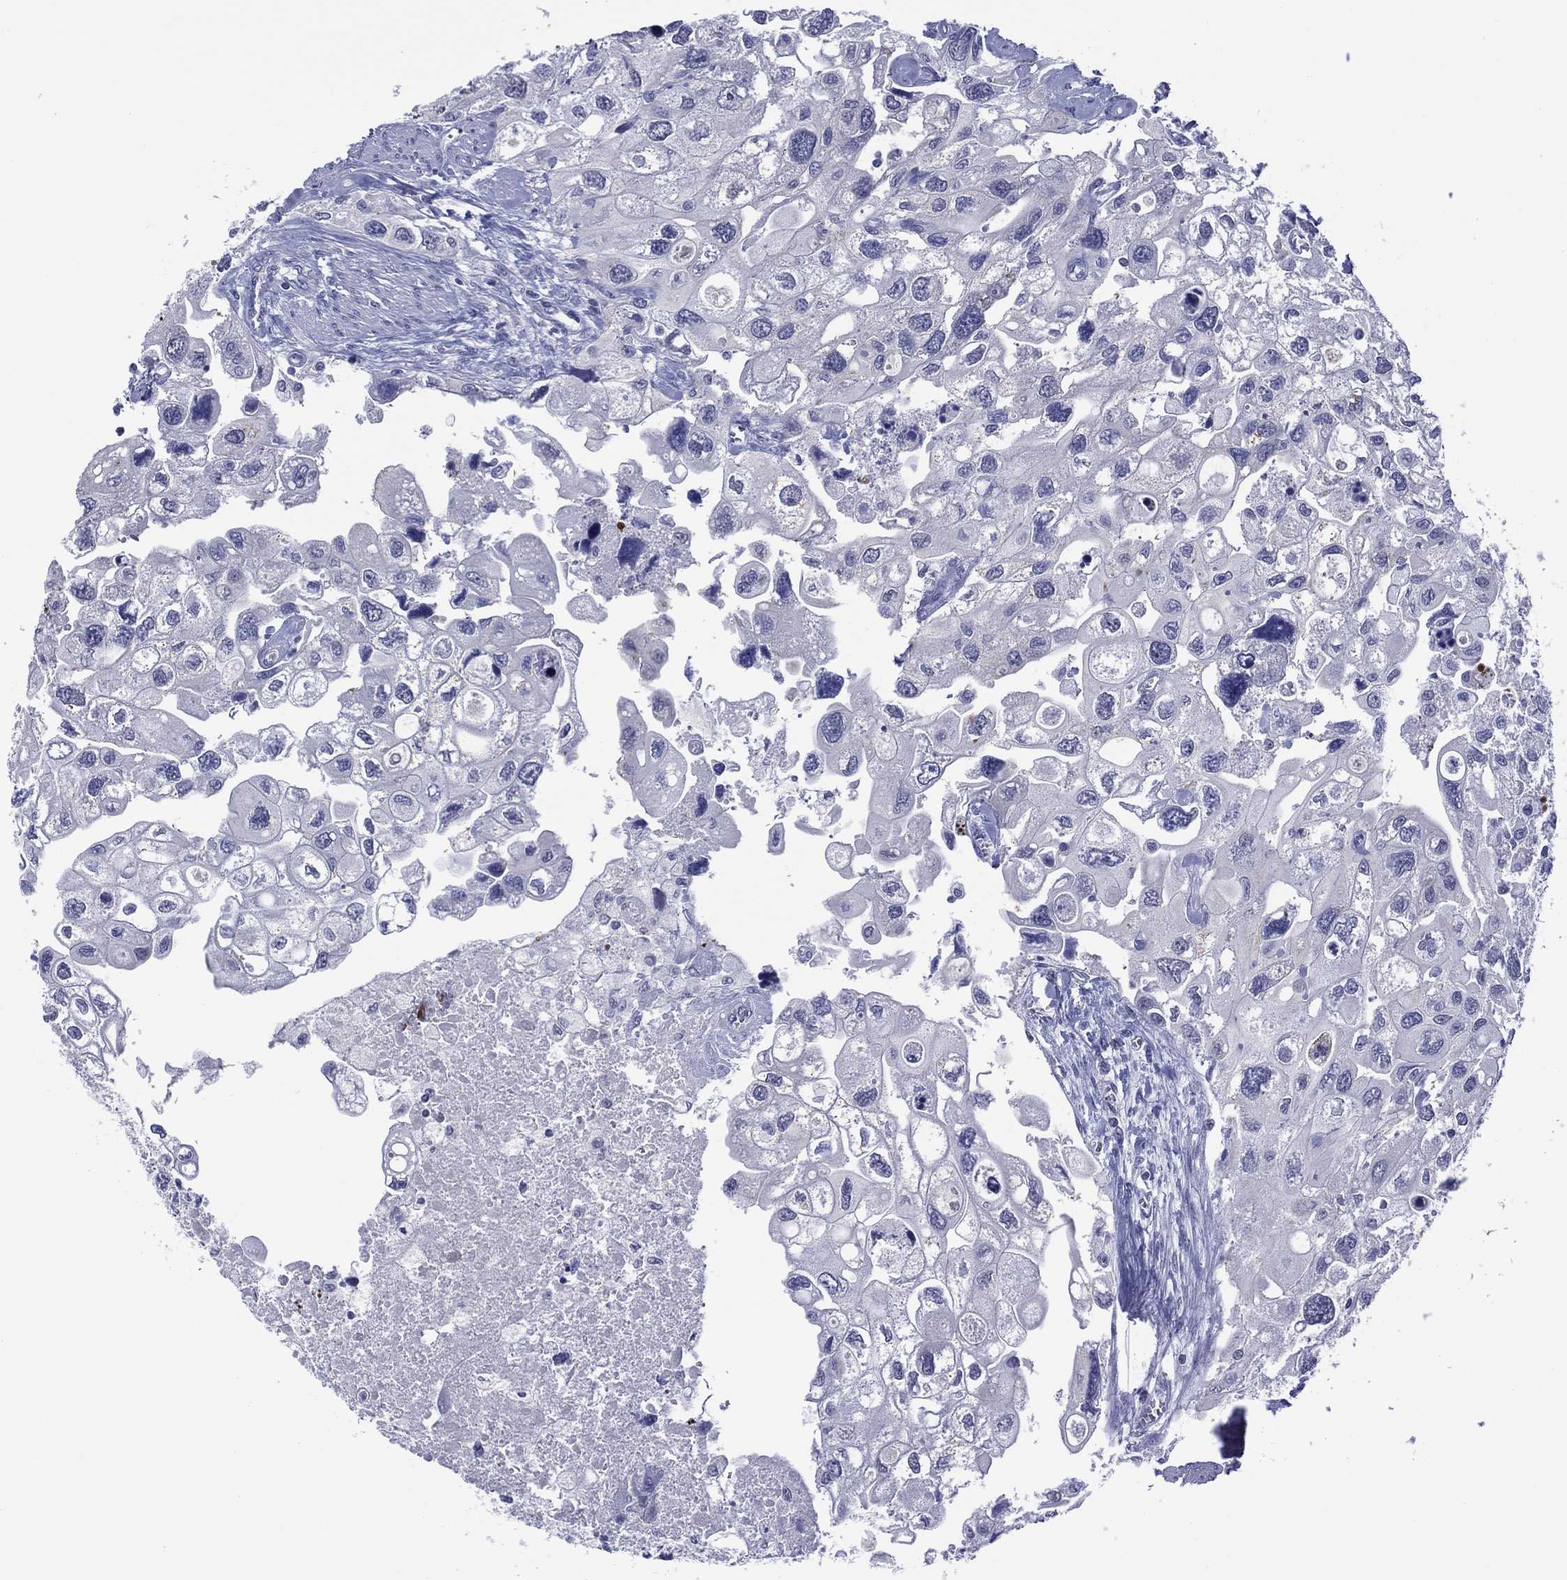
{"staining": {"intensity": "negative", "quantity": "none", "location": "none"}, "tissue": "urothelial cancer", "cell_type": "Tumor cells", "image_type": "cancer", "snomed": [{"axis": "morphology", "description": "Urothelial carcinoma, High grade"}, {"axis": "topography", "description": "Urinary bladder"}], "caption": "Histopathology image shows no significant protein staining in tumor cells of urothelial cancer. (Stains: DAB immunohistochemistry with hematoxylin counter stain, Microscopy: brightfield microscopy at high magnification).", "gene": "TRIM31", "patient": {"sex": "male", "age": 59}}